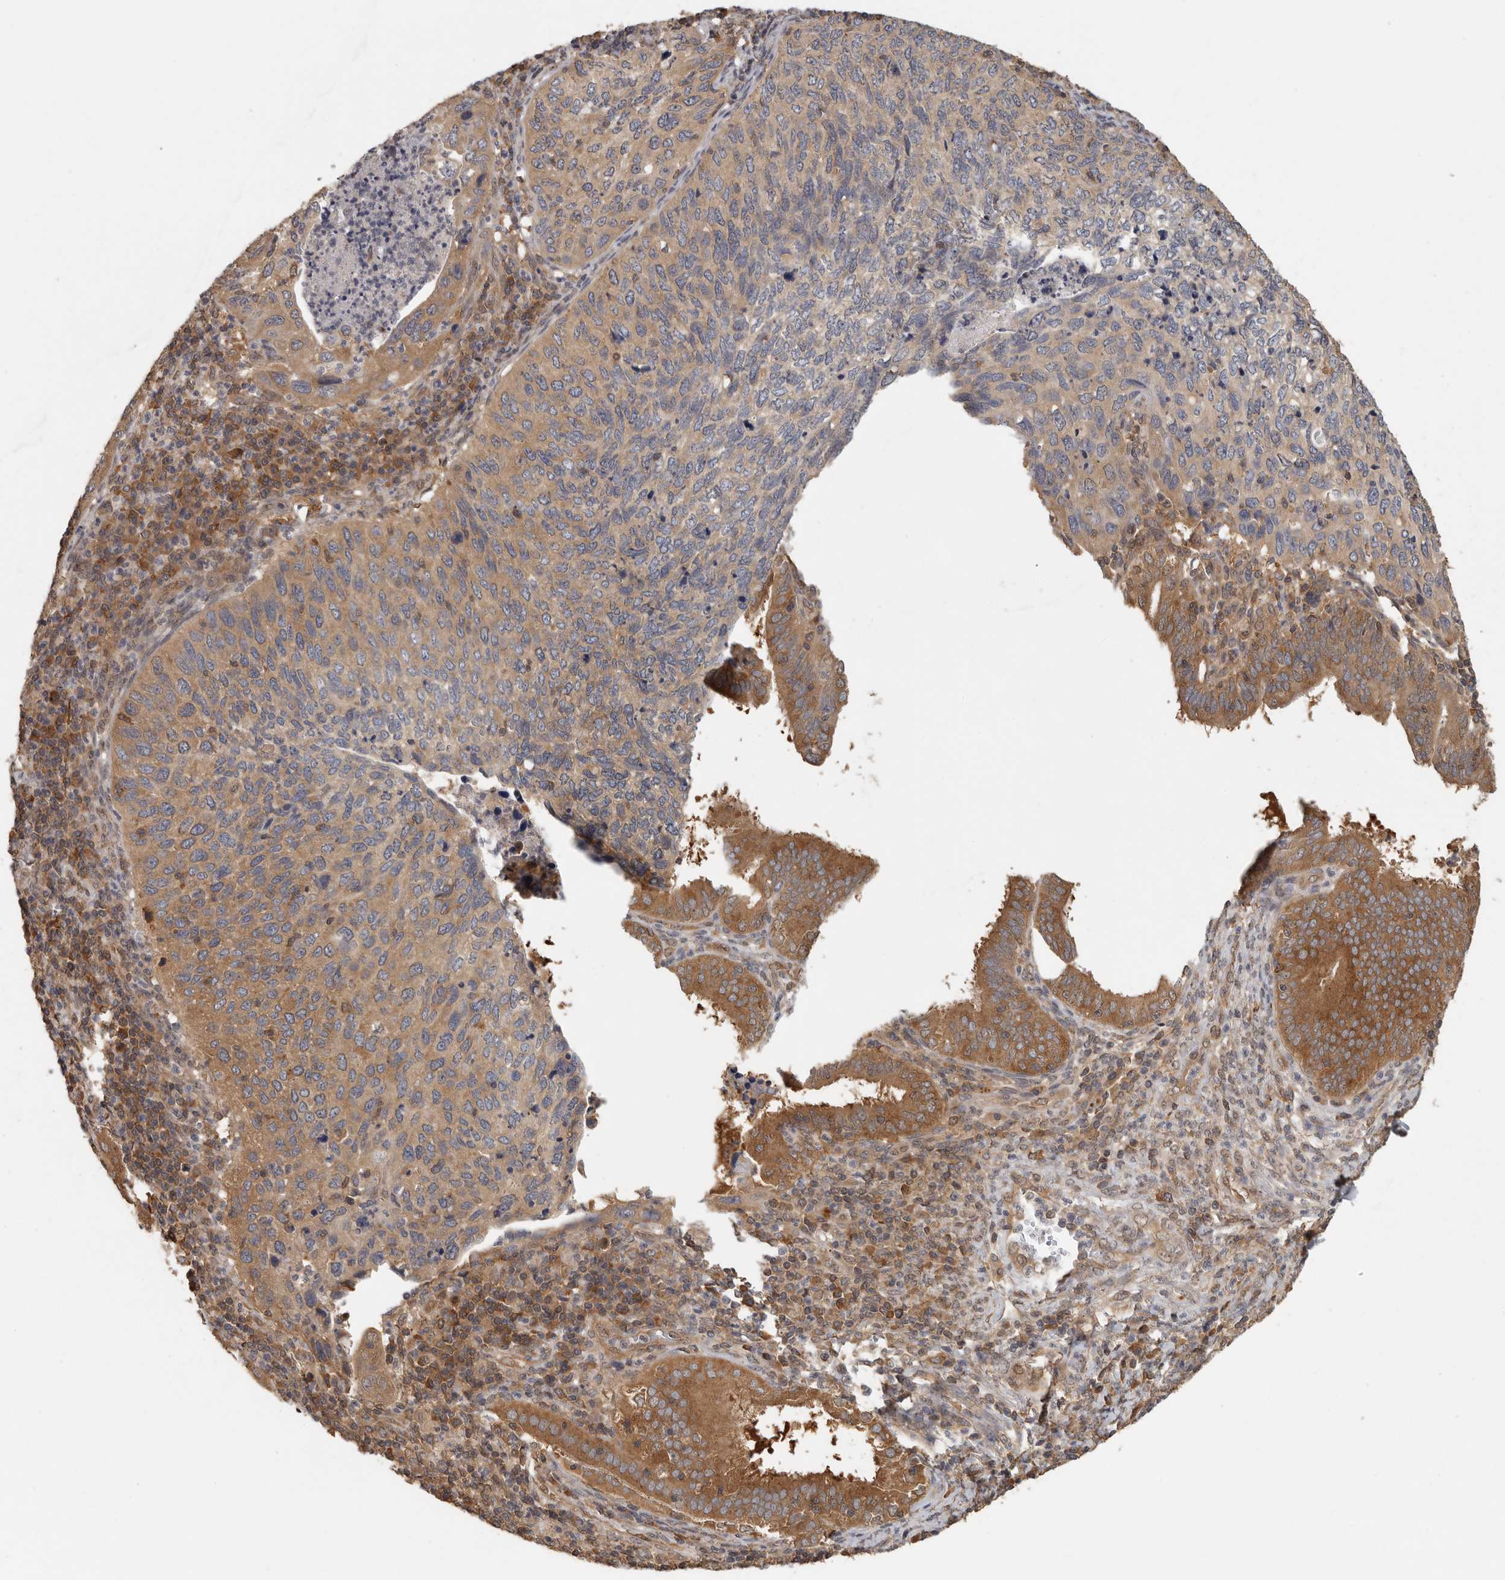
{"staining": {"intensity": "moderate", "quantity": ">75%", "location": "cytoplasmic/membranous"}, "tissue": "cervical cancer", "cell_type": "Tumor cells", "image_type": "cancer", "snomed": [{"axis": "morphology", "description": "Squamous cell carcinoma, NOS"}, {"axis": "topography", "description": "Cervix"}], "caption": "Immunohistochemical staining of human cervical squamous cell carcinoma exhibits medium levels of moderate cytoplasmic/membranous protein staining in approximately >75% of tumor cells.", "gene": "CCT8", "patient": {"sex": "female", "age": 38}}